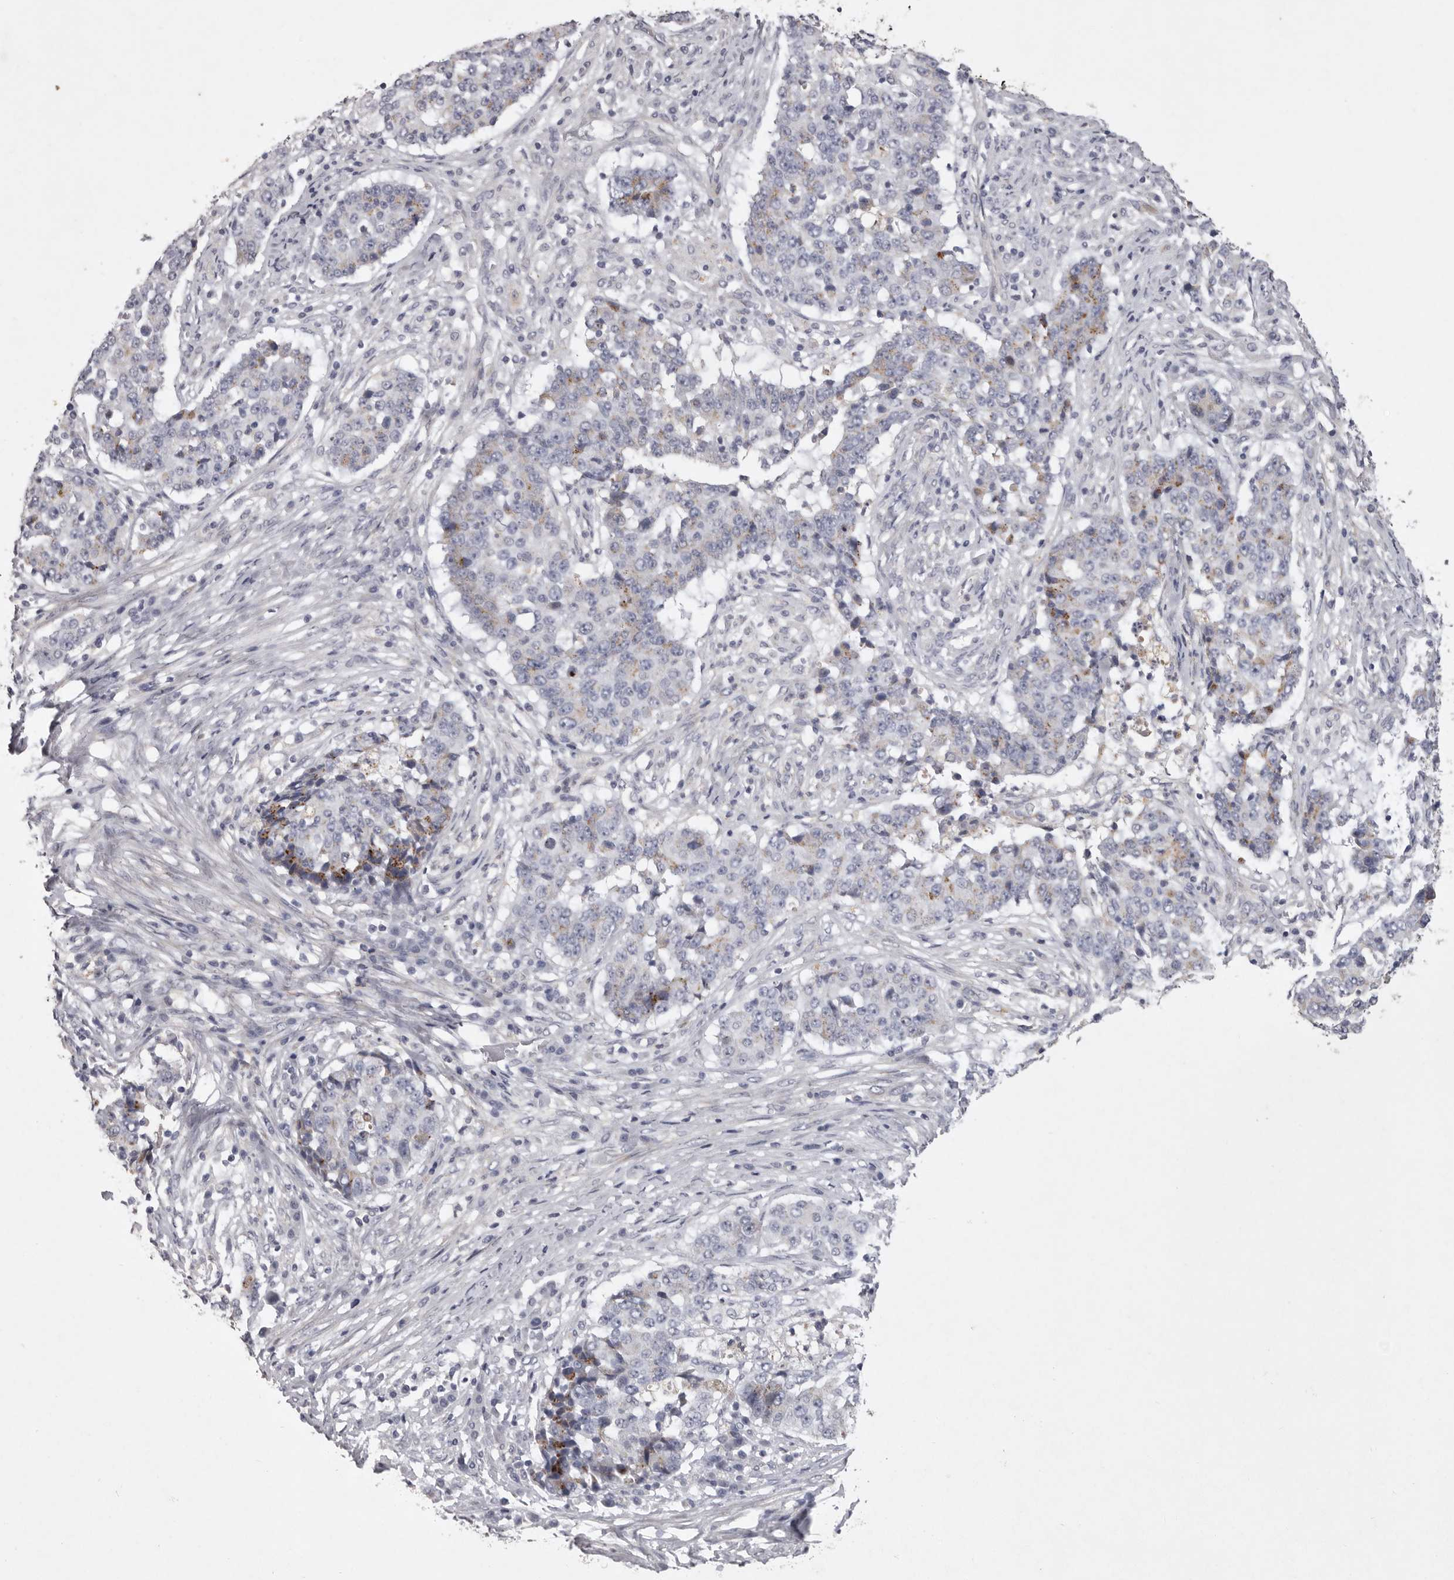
{"staining": {"intensity": "moderate", "quantity": "<25%", "location": "cytoplasmic/membranous"}, "tissue": "stomach cancer", "cell_type": "Tumor cells", "image_type": "cancer", "snomed": [{"axis": "morphology", "description": "Adenocarcinoma, NOS"}, {"axis": "topography", "description": "Stomach"}], "caption": "Protein analysis of stomach cancer tissue reveals moderate cytoplasmic/membranous staining in about <25% of tumor cells. The protein of interest is shown in brown color, while the nuclei are stained blue.", "gene": "NKAIN4", "patient": {"sex": "male", "age": 59}}